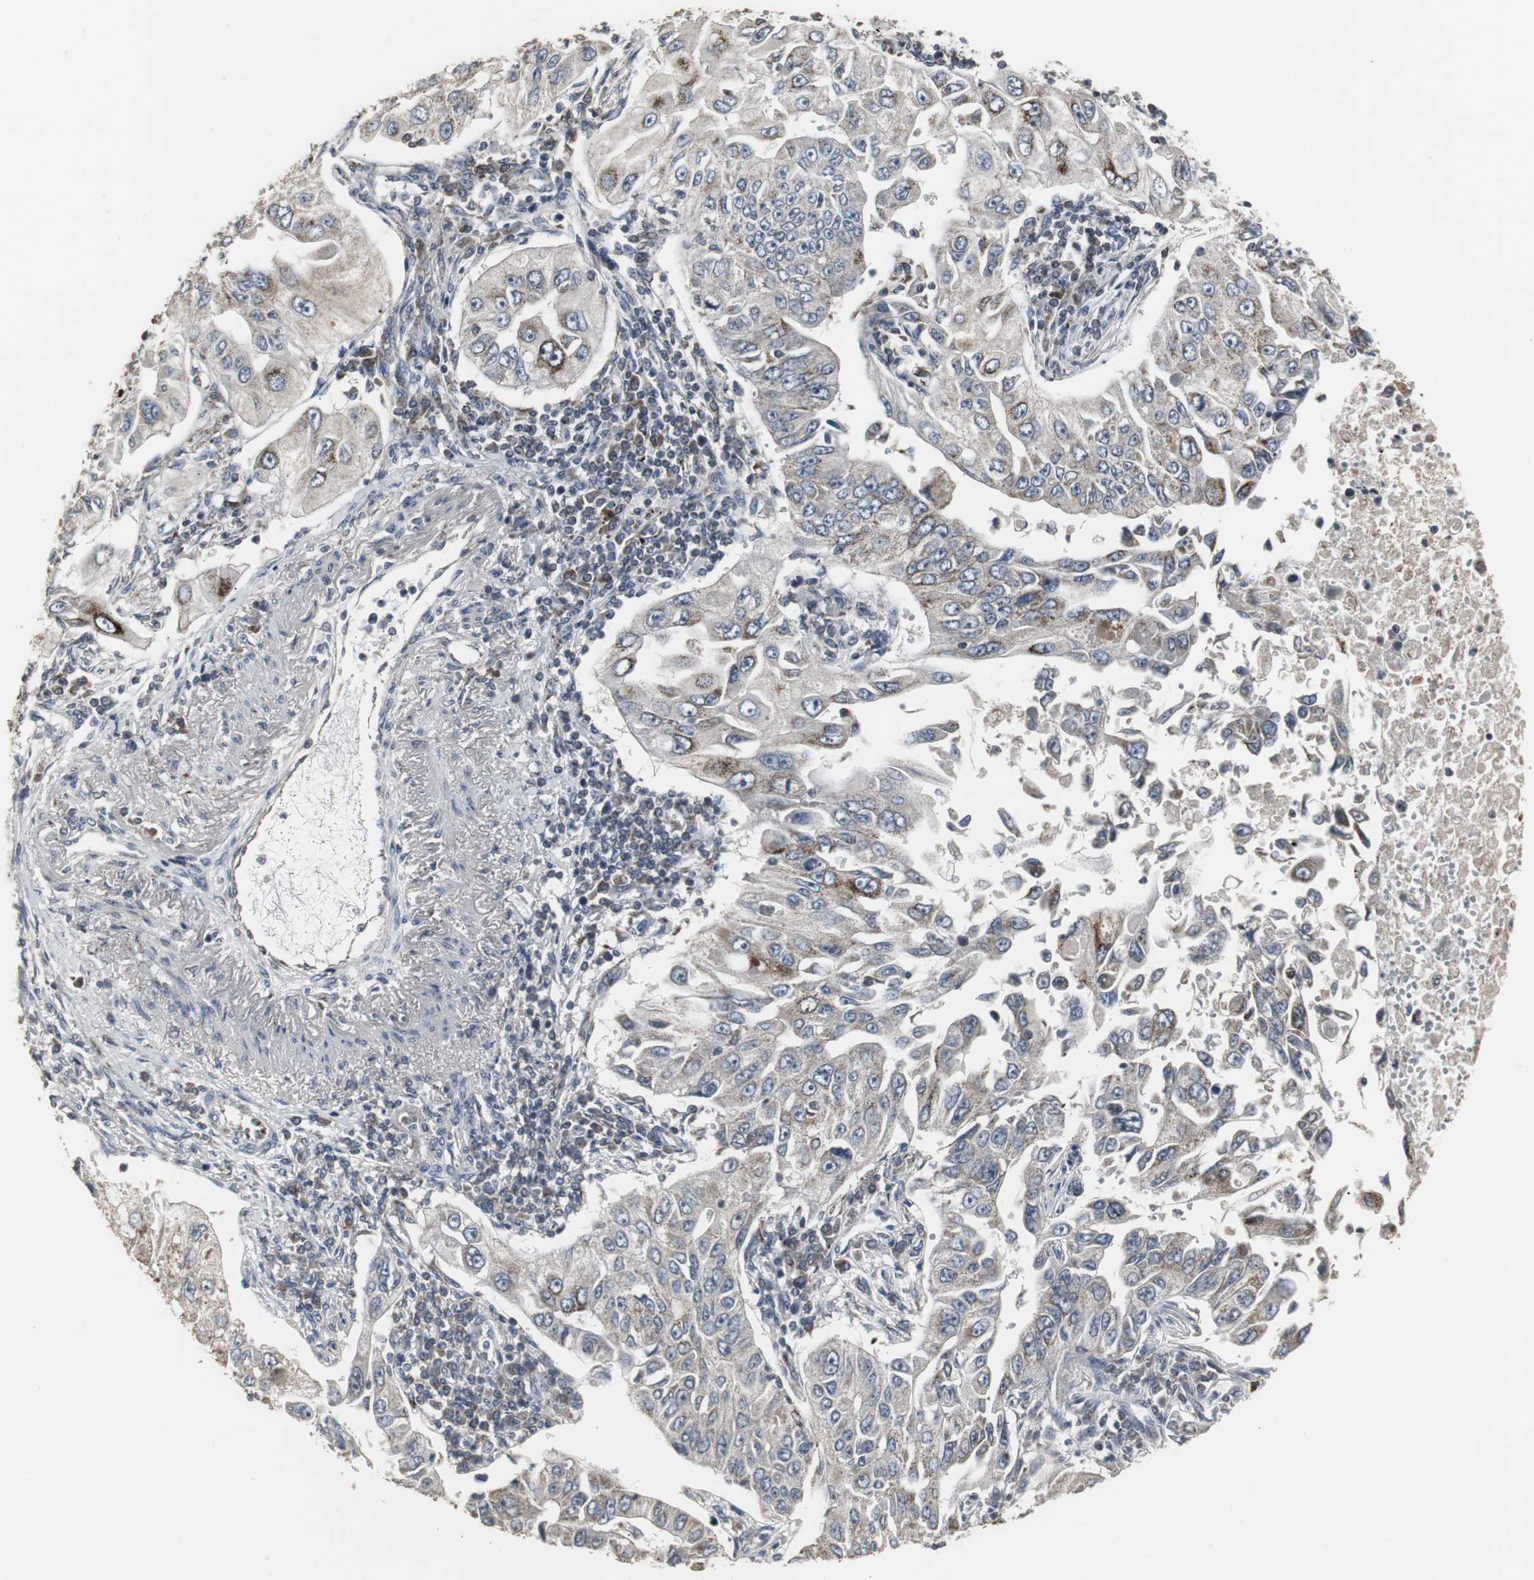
{"staining": {"intensity": "moderate", "quantity": "<25%", "location": "cytoplasmic/membranous"}, "tissue": "lung cancer", "cell_type": "Tumor cells", "image_type": "cancer", "snomed": [{"axis": "morphology", "description": "Adenocarcinoma, NOS"}, {"axis": "topography", "description": "Lung"}], "caption": "A histopathology image of lung adenocarcinoma stained for a protein displays moderate cytoplasmic/membranous brown staining in tumor cells.", "gene": "ACAA1", "patient": {"sex": "male", "age": 84}}